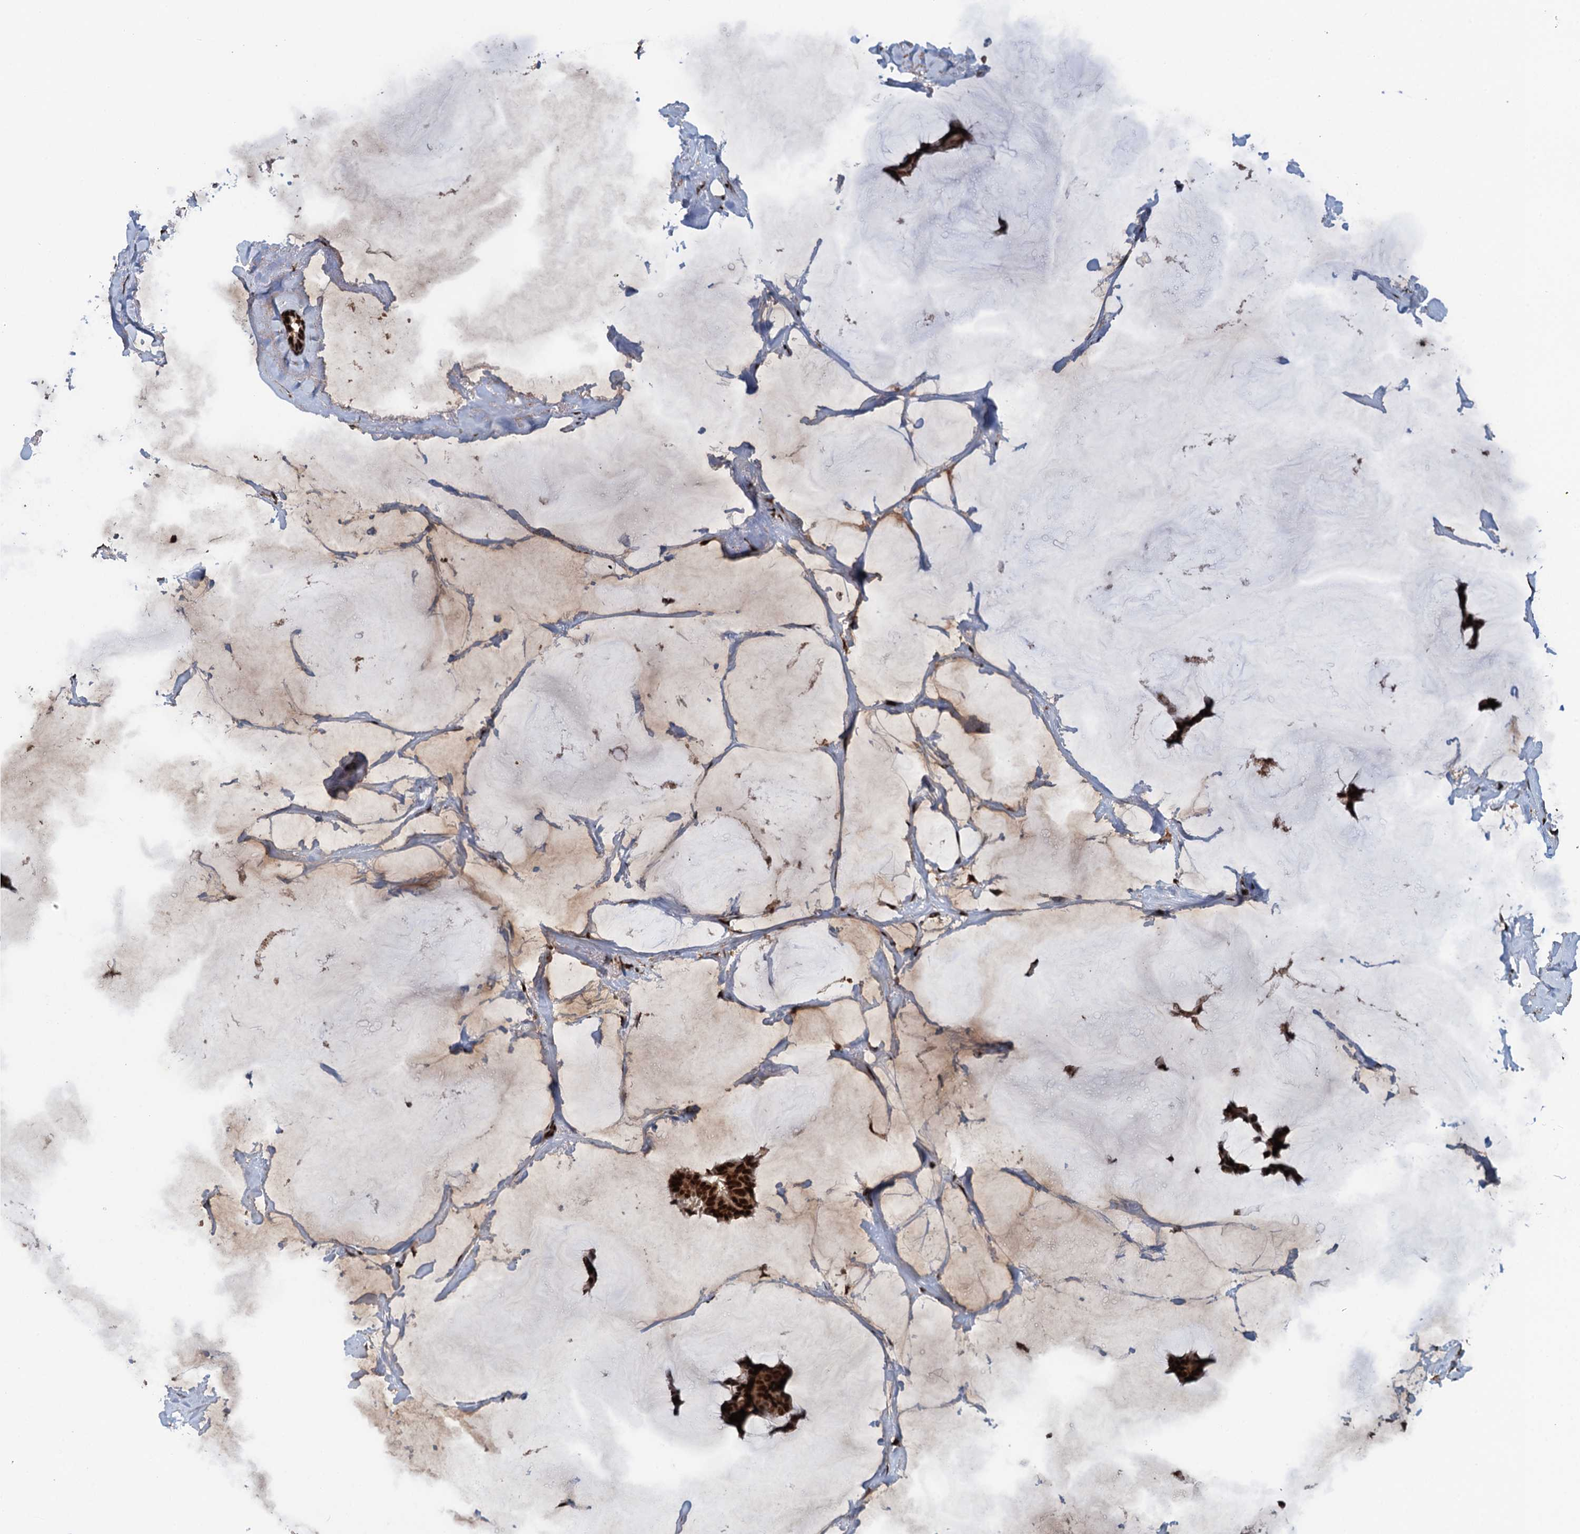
{"staining": {"intensity": "strong", "quantity": ">75%", "location": "nuclear"}, "tissue": "breast cancer", "cell_type": "Tumor cells", "image_type": "cancer", "snomed": [{"axis": "morphology", "description": "Duct carcinoma"}, {"axis": "topography", "description": "Breast"}], "caption": "This micrograph reveals IHC staining of breast invasive ductal carcinoma, with high strong nuclear staining in about >75% of tumor cells.", "gene": "ZC3H18", "patient": {"sex": "female", "age": 93}}